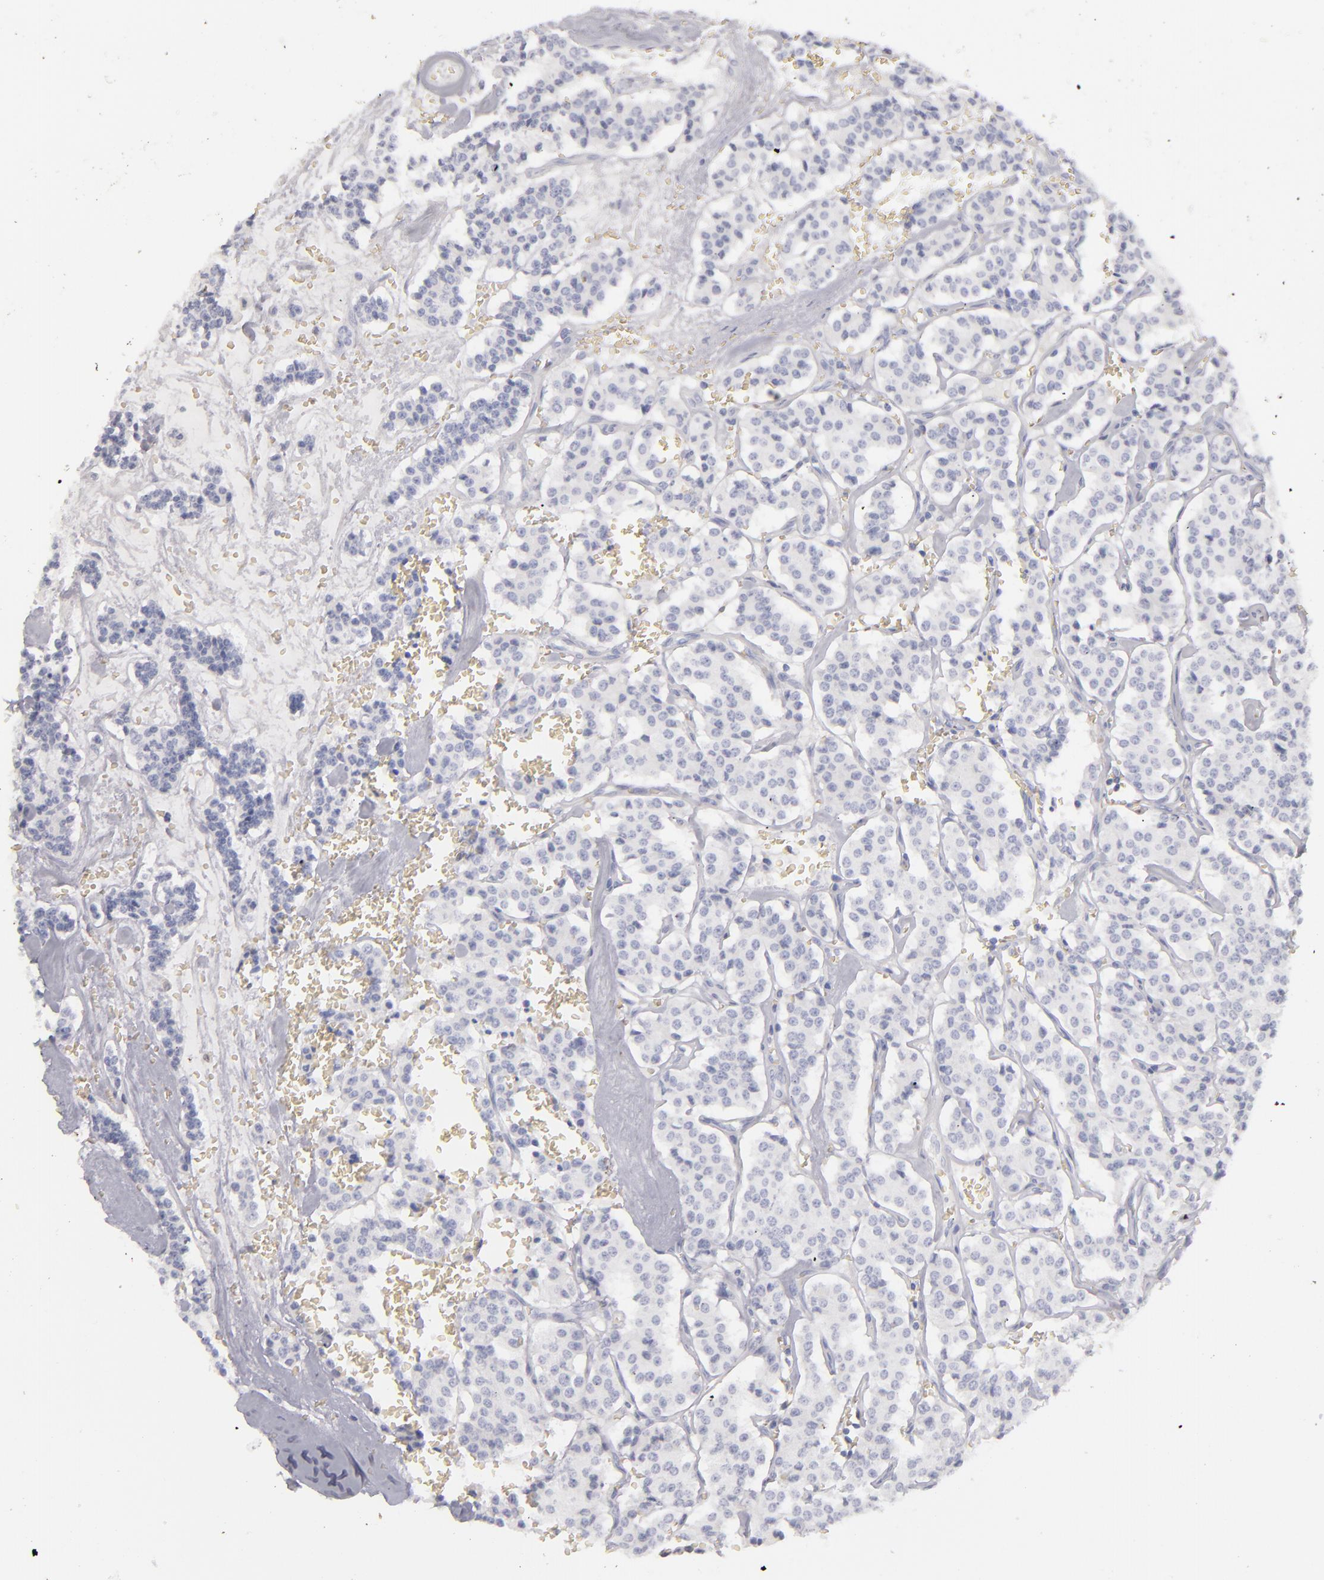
{"staining": {"intensity": "negative", "quantity": "none", "location": "none"}, "tissue": "carcinoid", "cell_type": "Tumor cells", "image_type": "cancer", "snomed": [{"axis": "morphology", "description": "Carcinoid, malignant, NOS"}, {"axis": "topography", "description": "Bronchus"}], "caption": "Immunohistochemistry of human malignant carcinoid shows no expression in tumor cells.", "gene": "CD22", "patient": {"sex": "male", "age": 55}}